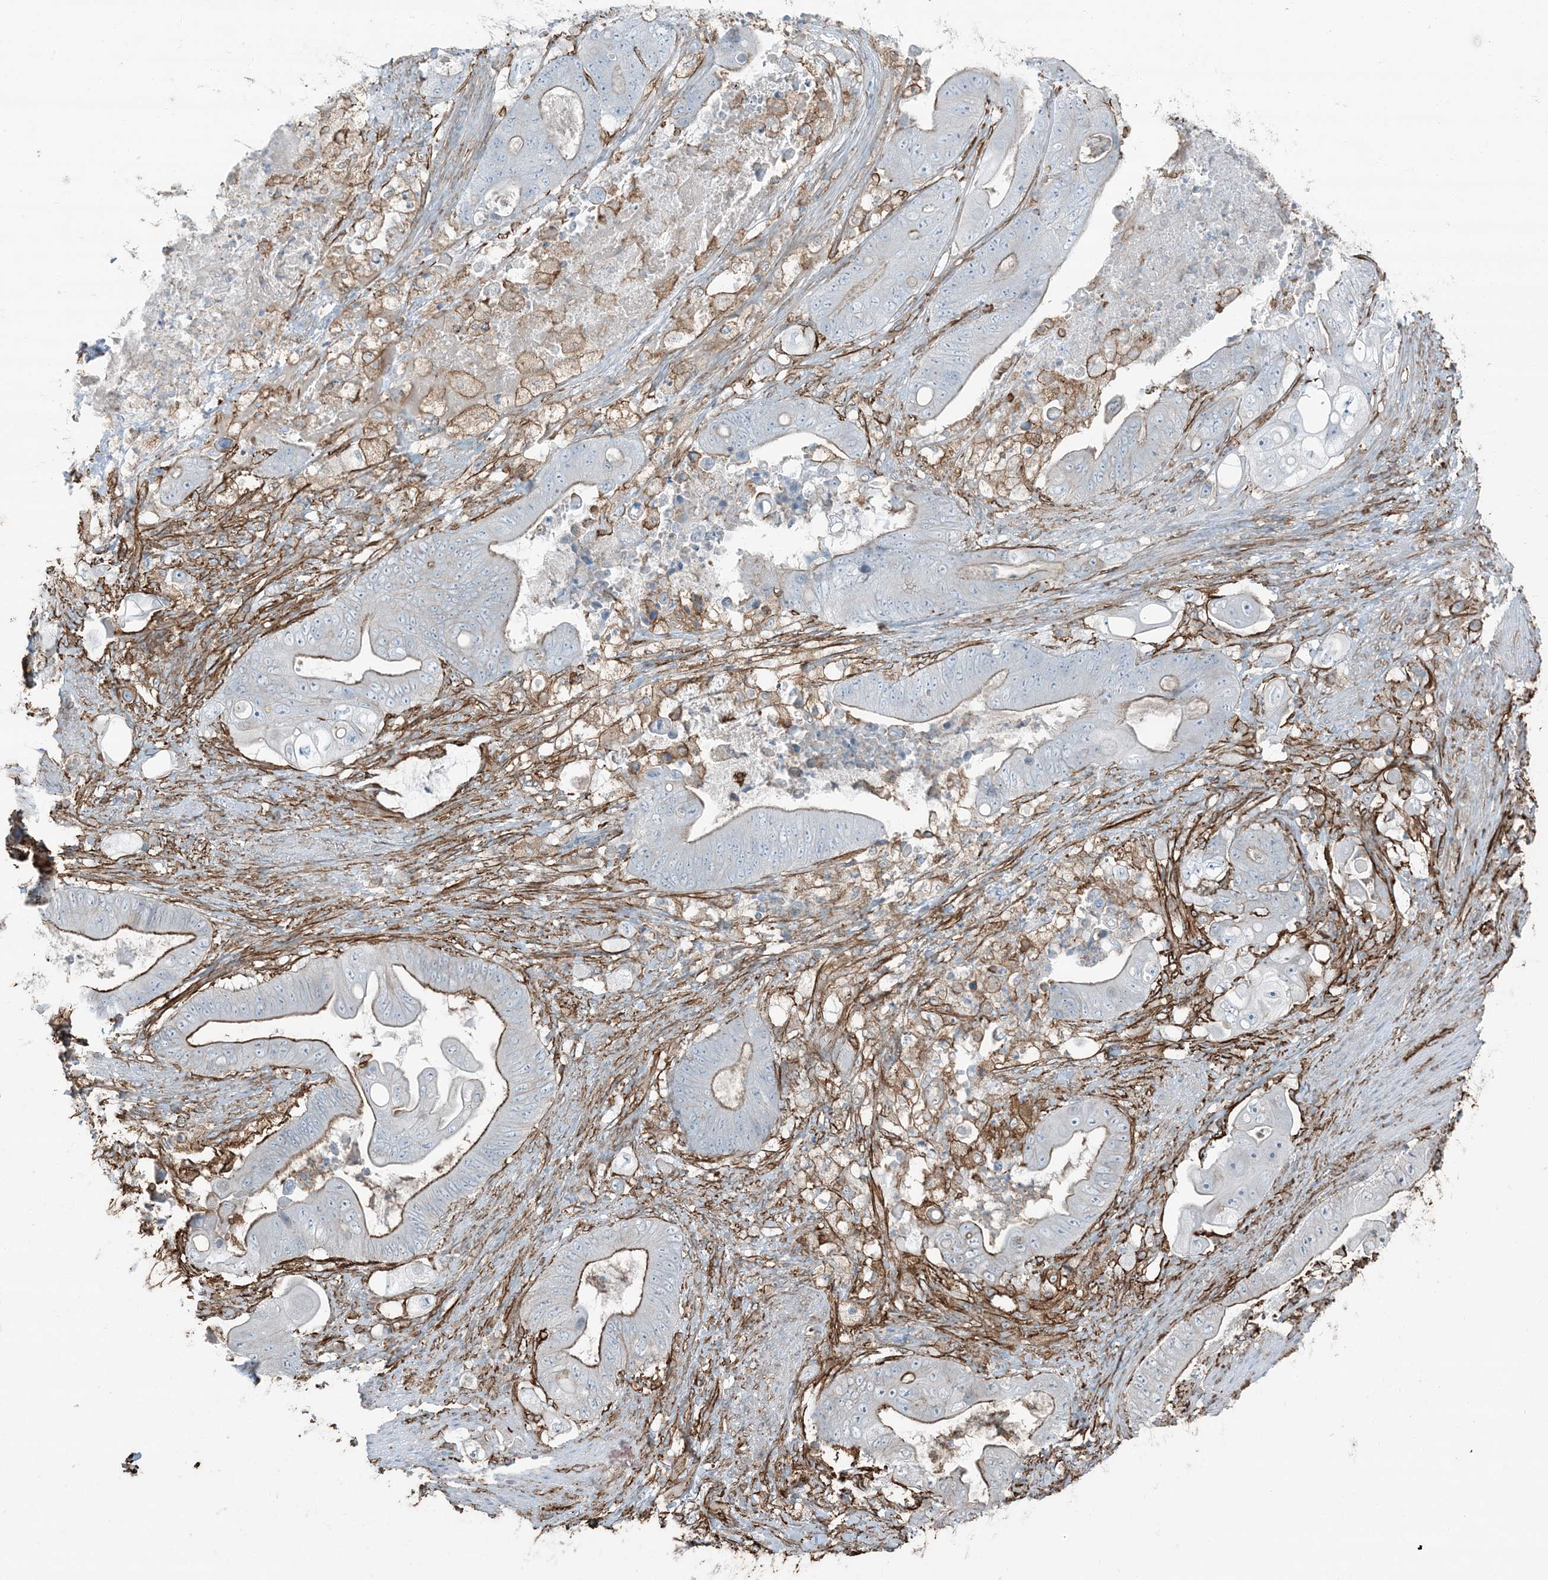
{"staining": {"intensity": "moderate", "quantity": "<25%", "location": "cytoplasmic/membranous"}, "tissue": "stomach cancer", "cell_type": "Tumor cells", "image_type": "cancer", "snomed": [{"axis": "morphology", "description": "Adenocarcinoma, NOS"}, {"axis": "topography", "description": "Stomach"}], "caption": "This is an image of immunohistochemistry (IHC) staining of stomach adenocarcinoma, which shows moderate staining in the cytoplasmic/membranous of tumor cells.", "gene": "APOBEC3C", "patient": {"sex": "female", "age": 73}}